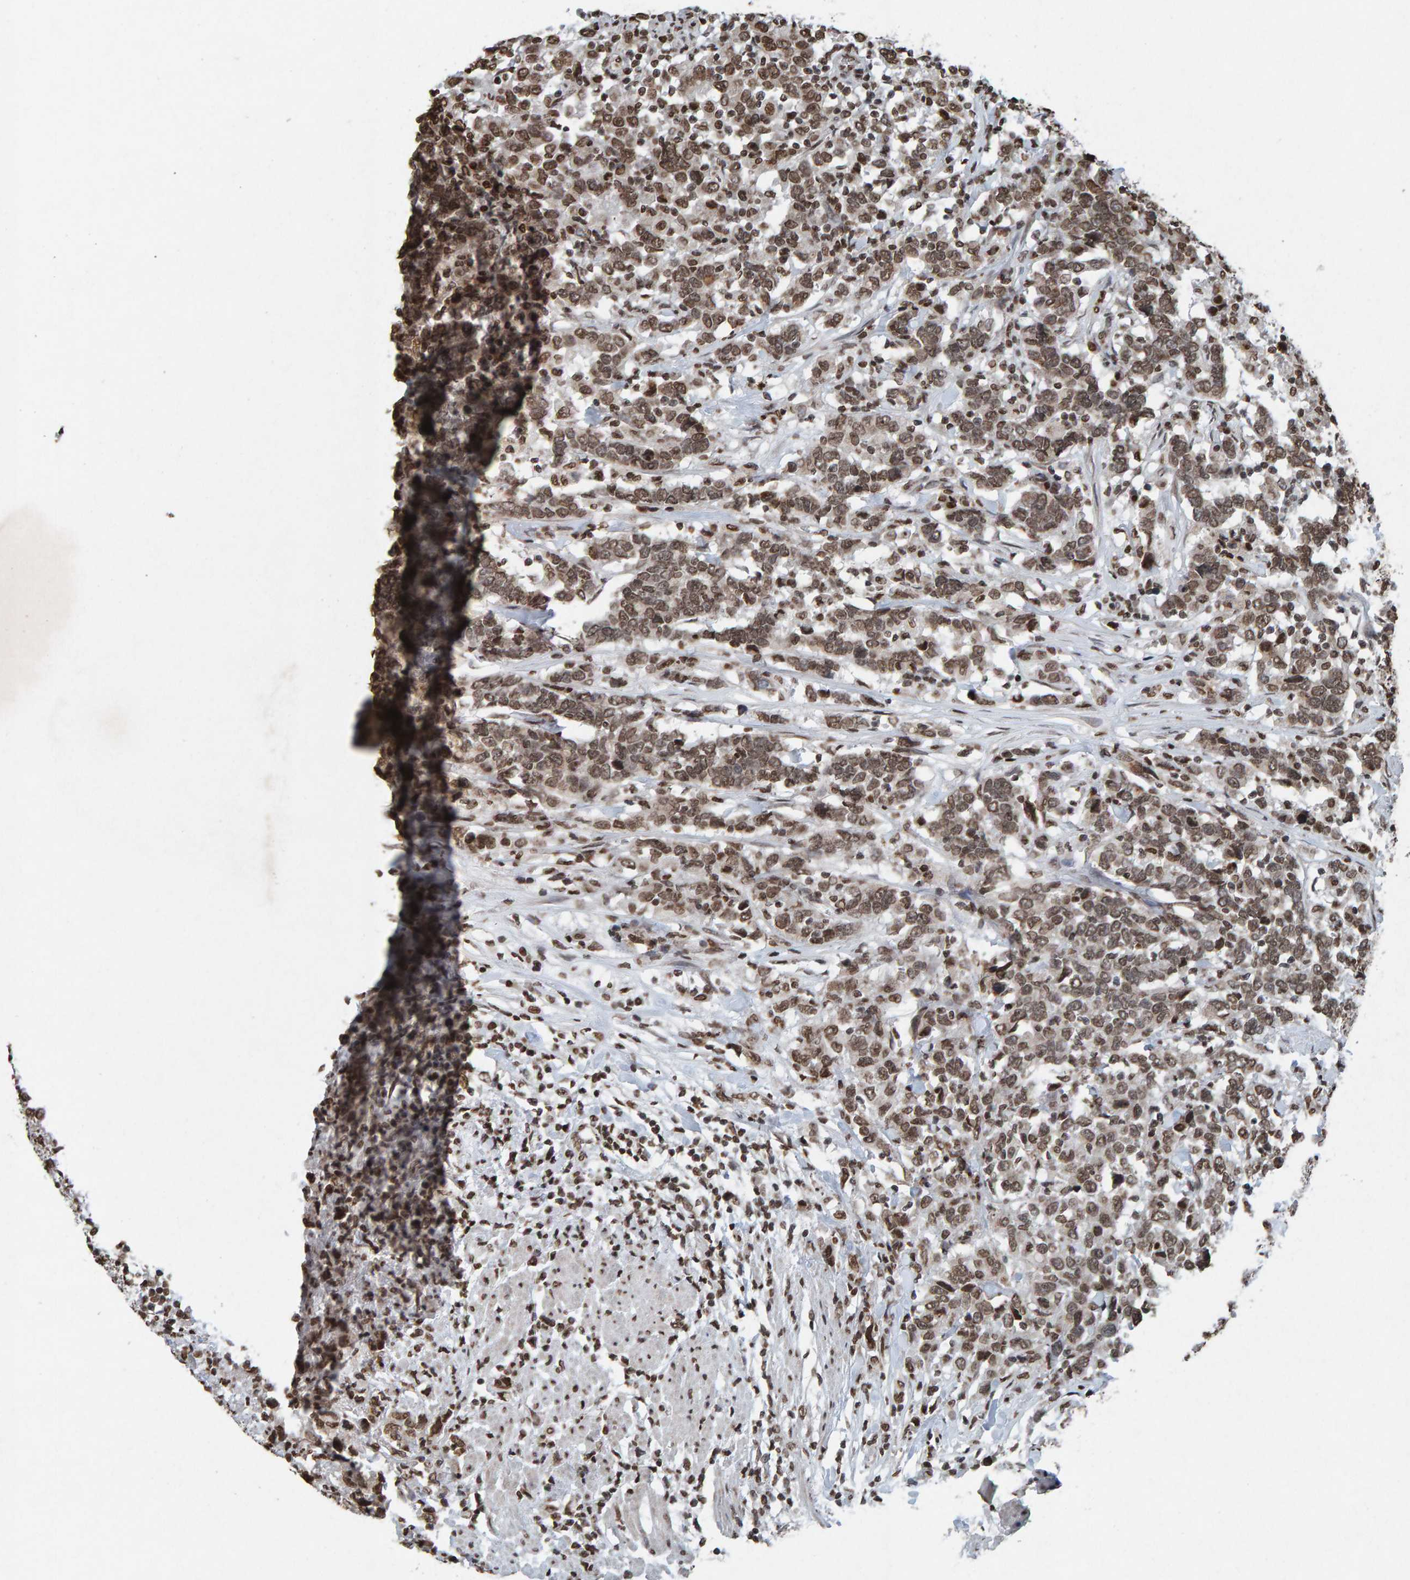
{"staining": {"intensity": "moderate", "quantity": ">75%", "location": "nuclear"}, "tissue": "urothelial cancer", "cell_type": "Tumor cells", "image_type": "cancer", "snomed": [{"axis": "morphology", "description": "Urothelial carcinoma, High grade"}, {"axis": "topography", "description": "Urinary bladder"}], "caption": "A histopathology image of urothelial carcinoma (high-grade) stained for a protein reveals moderate nuclear brown staining in tumor cells.", "gene": "H2AZ1", "patient": {"sex": "male", "age": 61}}